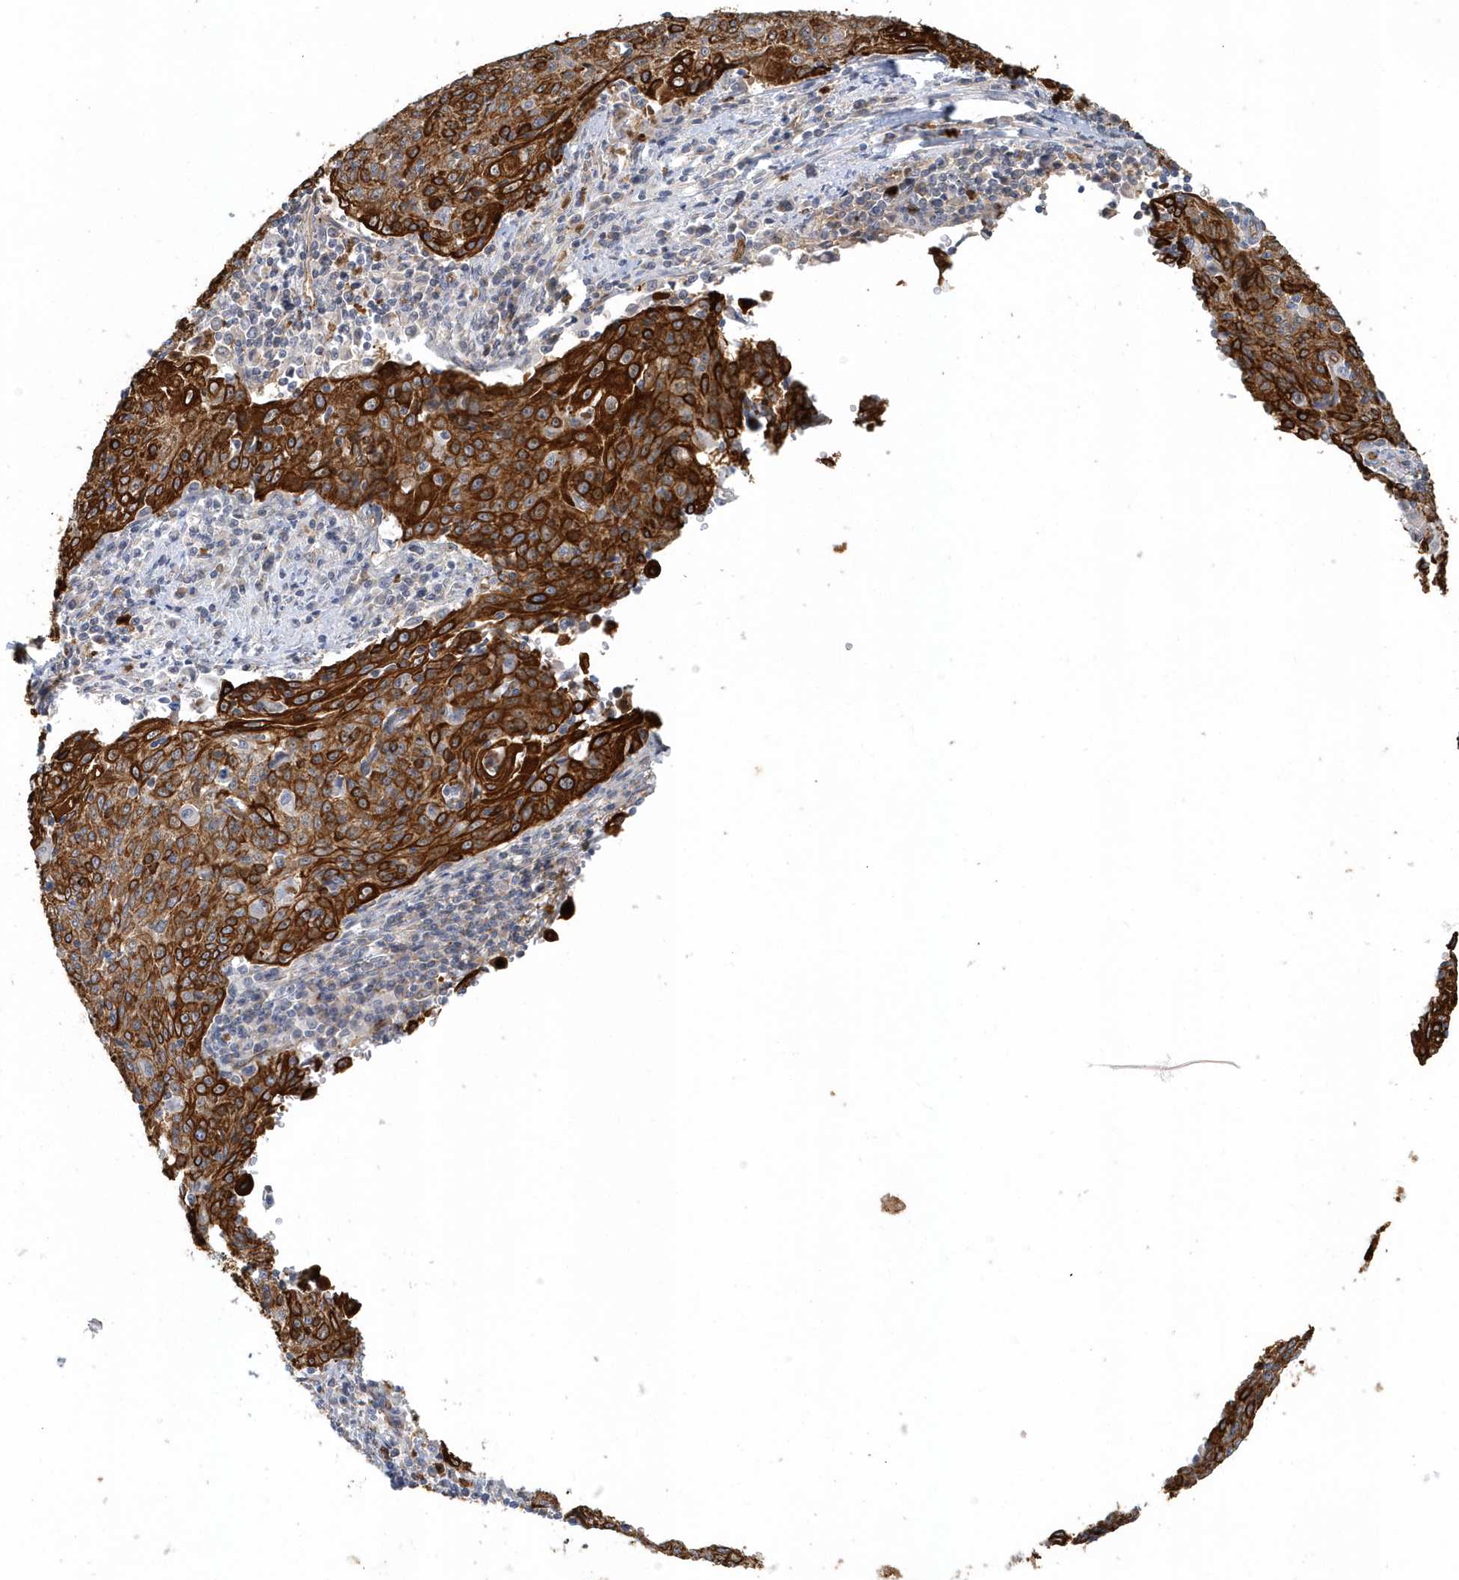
{"staining": {"intensity": "strong", "quantity": ">75%", "location": "cytoplasmic/membranous"}, "tissue": "cervical cancer", "cell_type": "Tumor cells", "image_type": "cancer", "snomed": [{"axis": "morphology", "description": "Squamous cell carcinoma, NOS"}, {"axis": "topography", "description": "Cervix"}], "caption": "Immunohistochemistry (IHC) micrograph of neoplastic tissue: human cervical cancer stained using IHC reveals high levels of strong protein expression localized specifically in the cytoplasmic/membranous of tumor cells, appearing as a cytoplasmic/membranous brown color.", "gene": "DNAH1", "patient": {"sex": "female", "age": 48}}